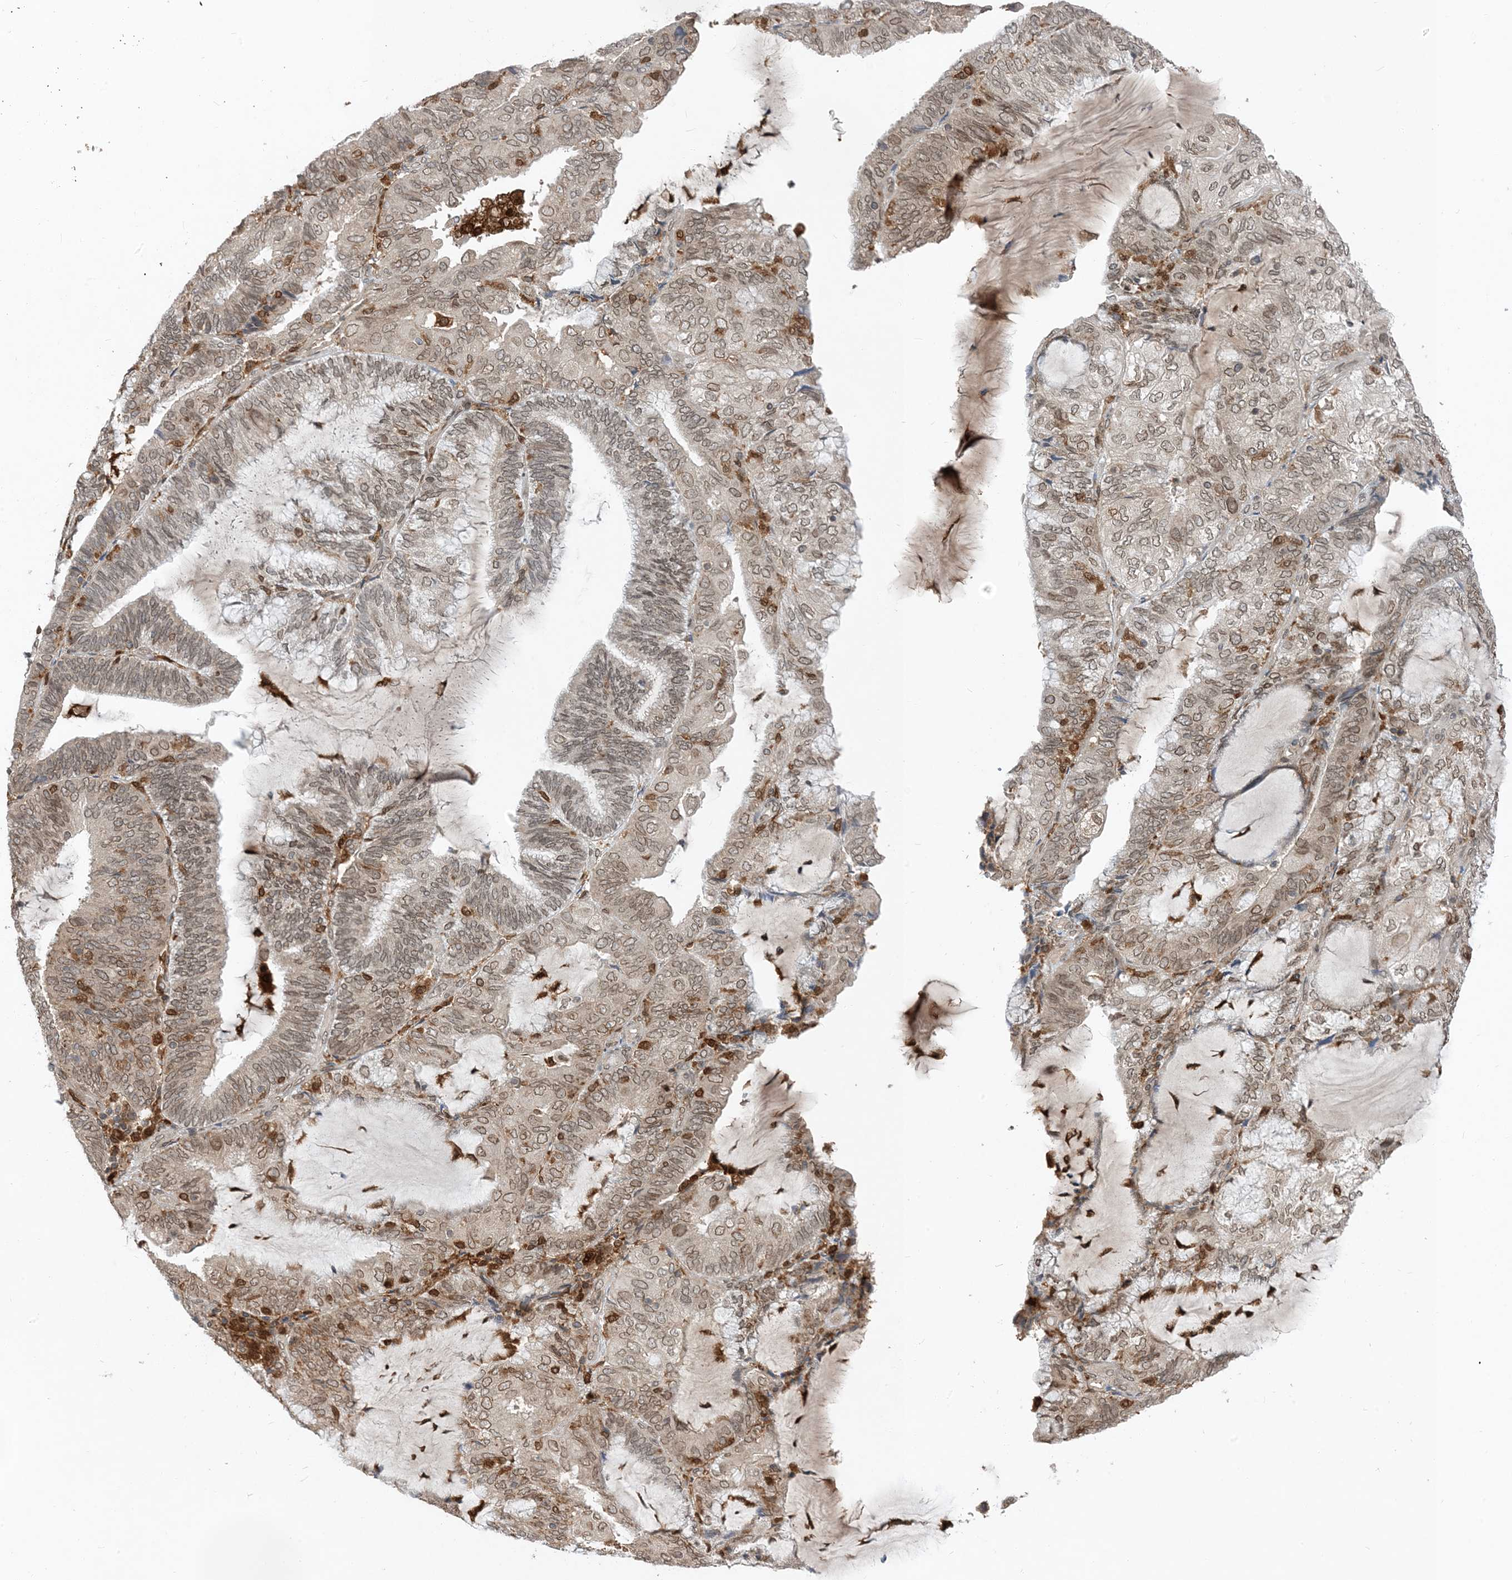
{"staining": {"intensity": "weak", "quantity": ">75%", "location": "cytoplasmic/membranous,nuclear"}, "tissue": "endometrial cancer", "cell_type": "Tumor cells", "image_type": "cancer", "snomed": [{"axis": "morphology", "description": "Adenocarcinoma, NOS"}, {"axis": "topography", "description": "Endometrium"}], "caption": "Protein staining by immunohistochemistry (IHC) reveals weak cytoplasmic/membranous and nuclear positivity in about >75% of tumor cells in endometrial cancer (adenocarcinoma).", "gene": "NAGK", "patient": {"sex": "female", "age": 81}}